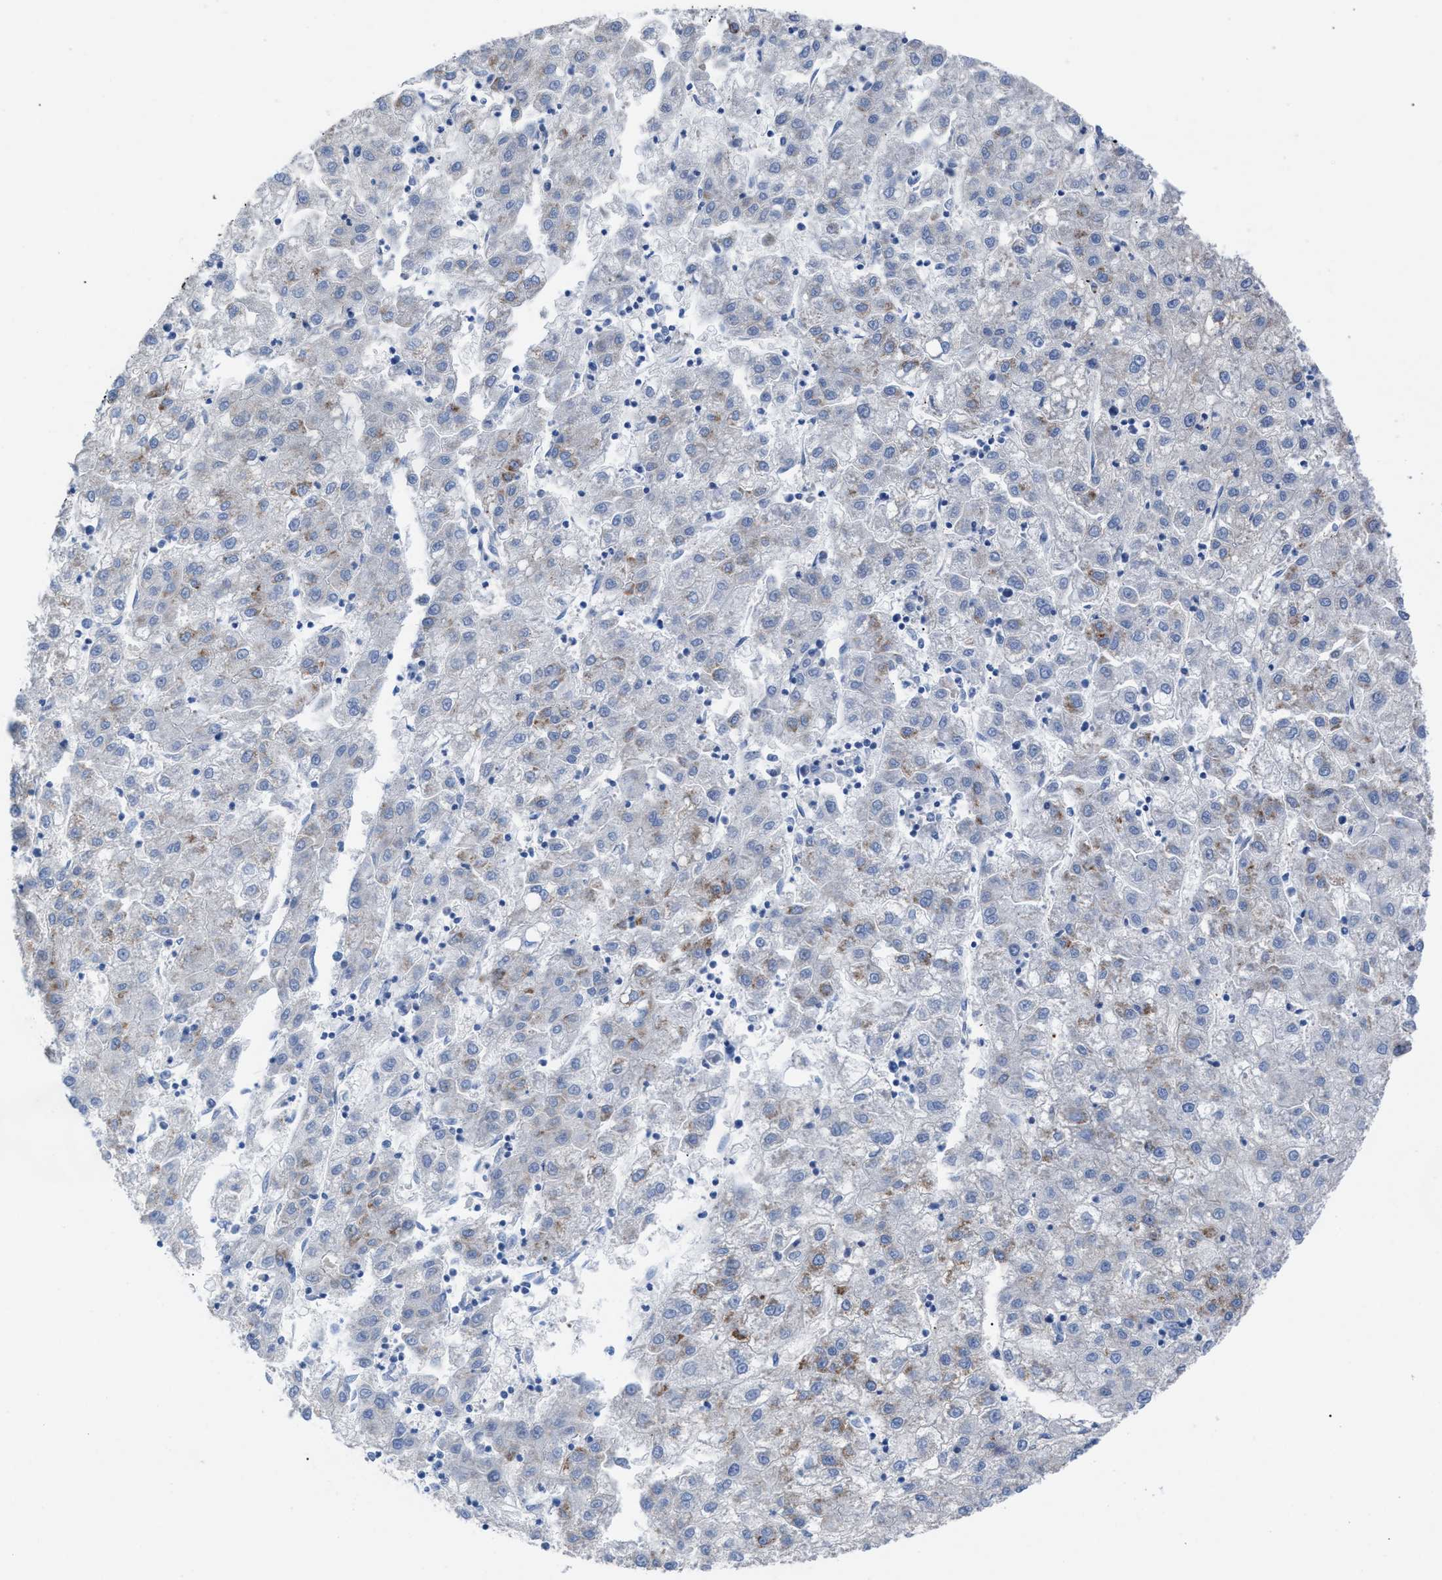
{"staining": {"intensity": "weak", "quantity": "<25%", "location": "cytoplasmic/membranous"}, "tissue": "liver cancer", "cell_type": "Tumor cells", "image_type": "cancer", "snomed": [{"axis": "morphology", "description": "Carcinoma, Hepatocellular, NOS"}, {"axis": "topography", "description": "Liver"}], "caption": "Immunohistochemical staining of liver hepatocellular carcinoma displays no significant expression in tumor cells. Nuclei are stained in blue.", "gene": "SLC47A1", "patient": {"sex": "male", "age": 72}}